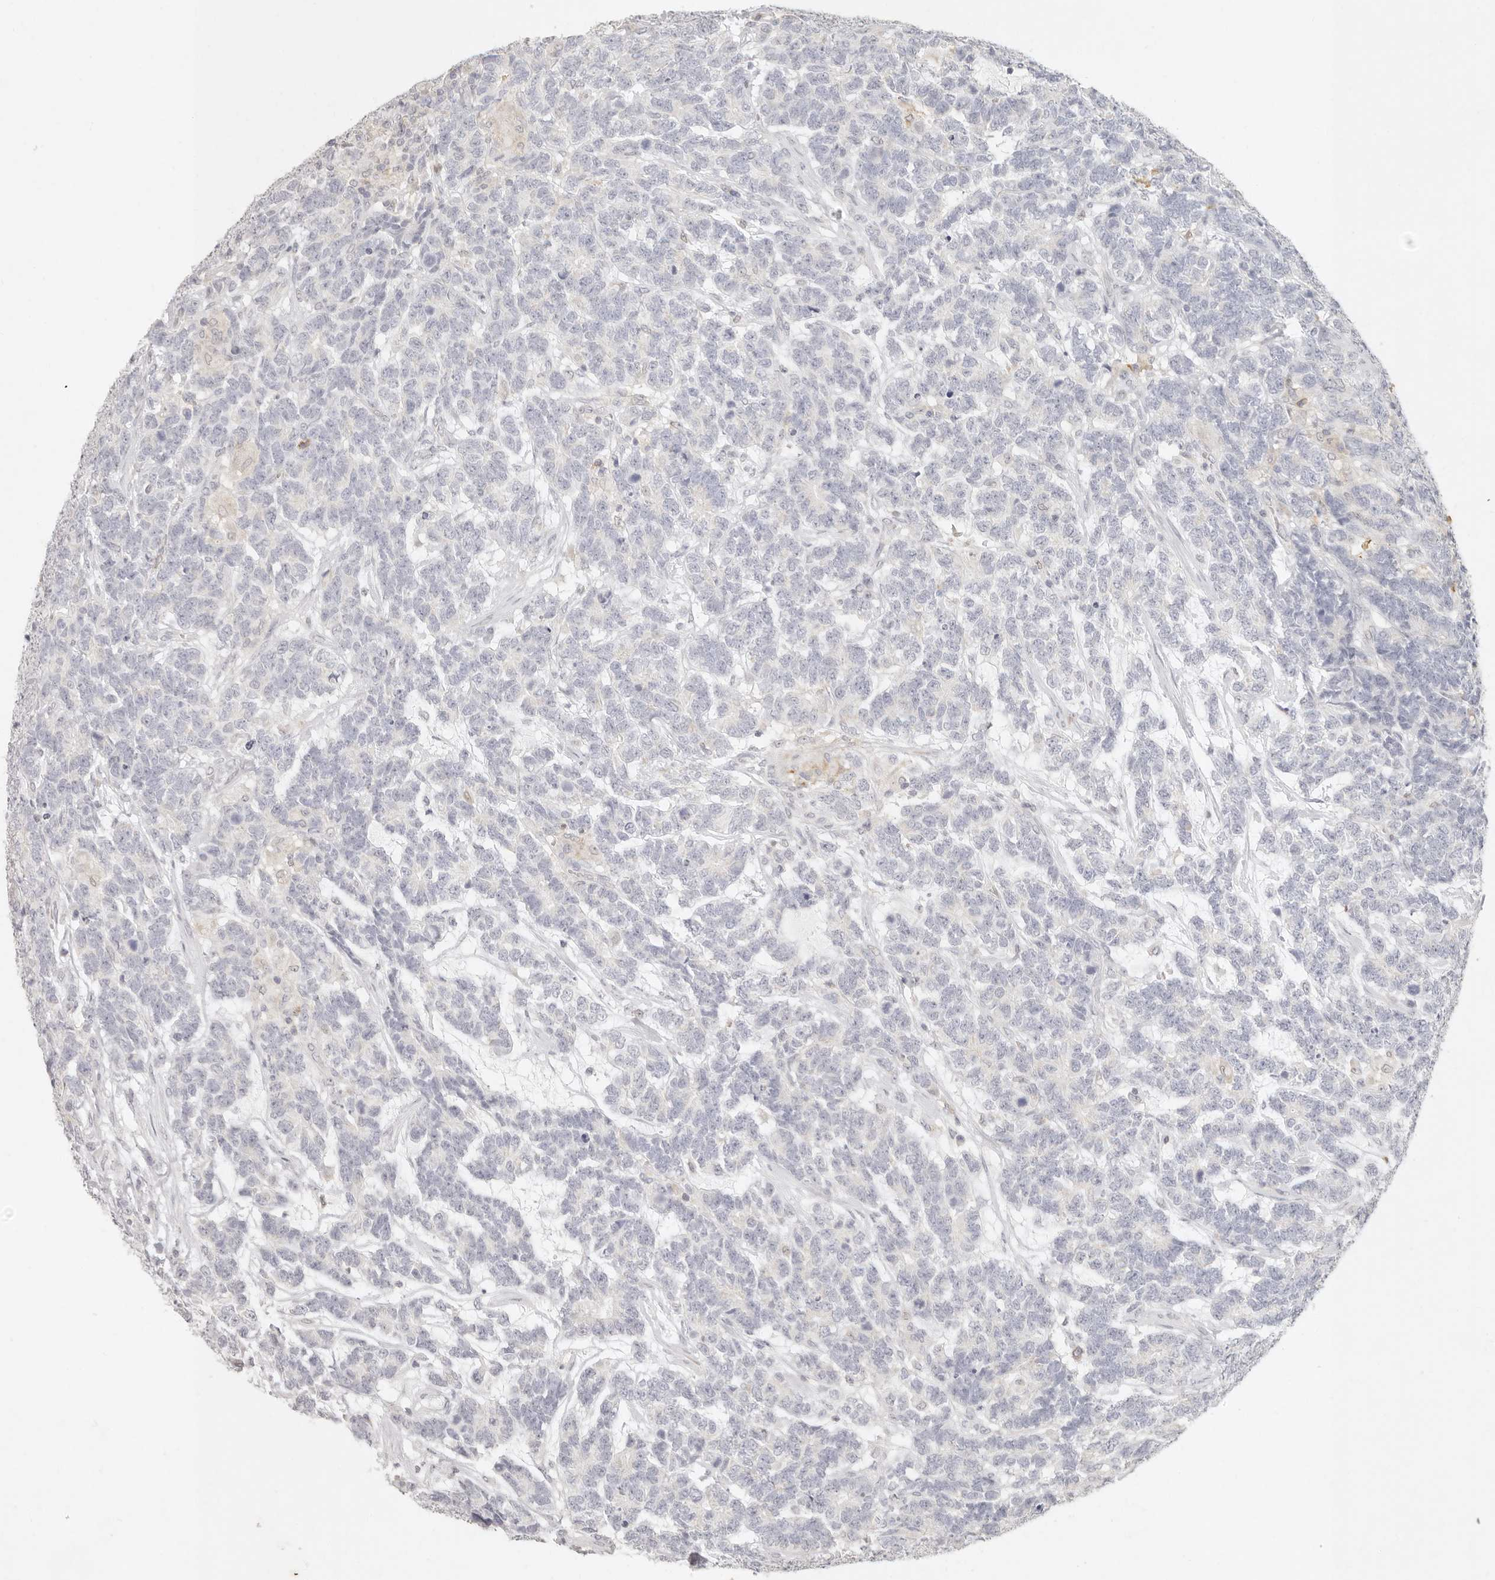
{"staining": {"intensity": "negative", "quantity": "none", "location": "none"}, "tissue": "testis cancer", "cell_type": "Tumor cells", "image_type": "cancer", "snomed": [{"axis": "morphology", "description": "Carcinoma, Embryonal, NOS"}, {"axis": "topography", "description": "Testis"}], "caption": "An IHC histopathology image of embryonal carcinoma (testis) is shown. There is no staining in tumor cells of embryonal carcinoma (testis). Brightfield microscopy of IHC stained with DAB (3,3'-diaminobenzidine) (brown) and hematoxylin (blue), captured at high magnification.", "gene": "NIBAN1", "patient": {"sex": "male", "age": 26}}